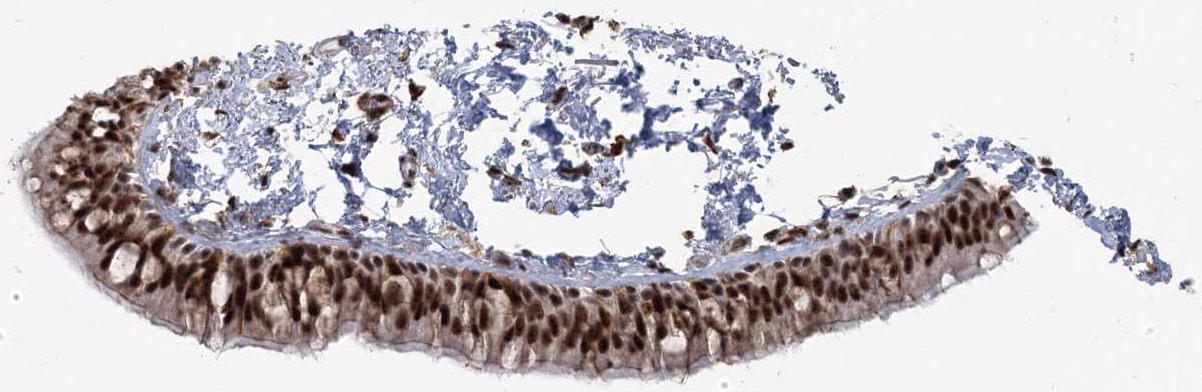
{"staining": {"intensity": "strong", "quantity": ">75%", "location": "nuclear"}, "tissue": "bronchus", "cell_type": "Respiratory epithelial cells", "image_type": "normal", "snomed": [{"axis": "morphology", "description": "Normal tissue, NOS"}, {"axis": "topography", "description": "Cartilage tissue"}, {"axis": "topography", "description": "Bronchus"}], "caption": "This image displays IHC staining of benign bronchus, with high strong nuclear staining in approximately >75% of respiratory epithelial cells.", "gene": "DDX46", "patient": {"sex": "female", "age": 73}}